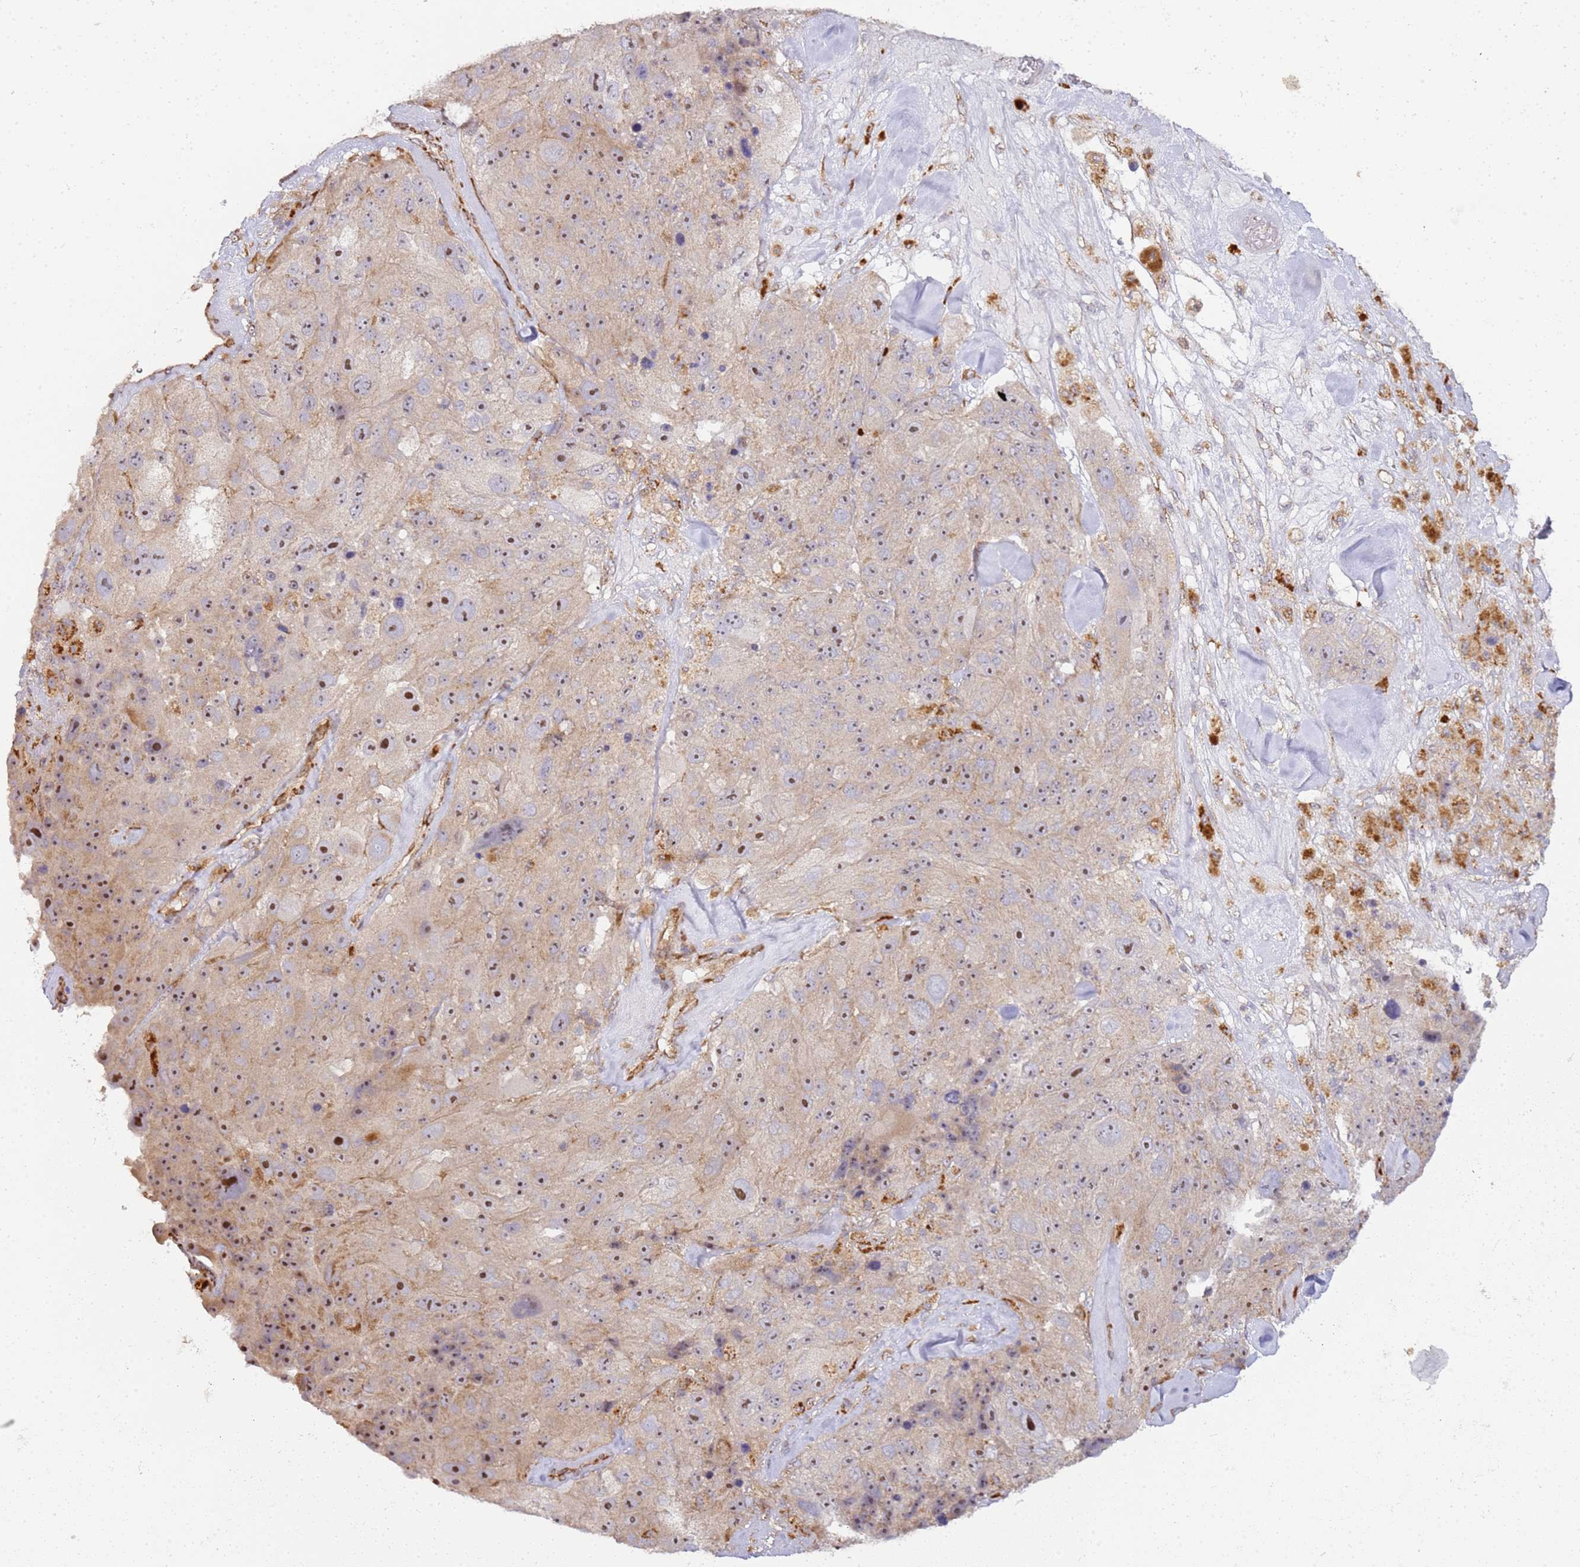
{"staining": {"intensity": "moderate", "quantity": ">75%", "location": "nuclear"}, "tissue": "melanoma", "cell_type": "Tumor cells", "image_type": "cancer", "snomed": [{"axis": "morphology", "description": "Malignant melanoma, Metastatic site"}, {"axis": "topography", "description": "Lymph node"}], "caption": "Protein staining exhibits moderate nuclear expression in about >75% of tumor cells in malignant melanoma (metastatic site).", "gene": "GRAP", "patient": {"sex": "male", "age": 62}}